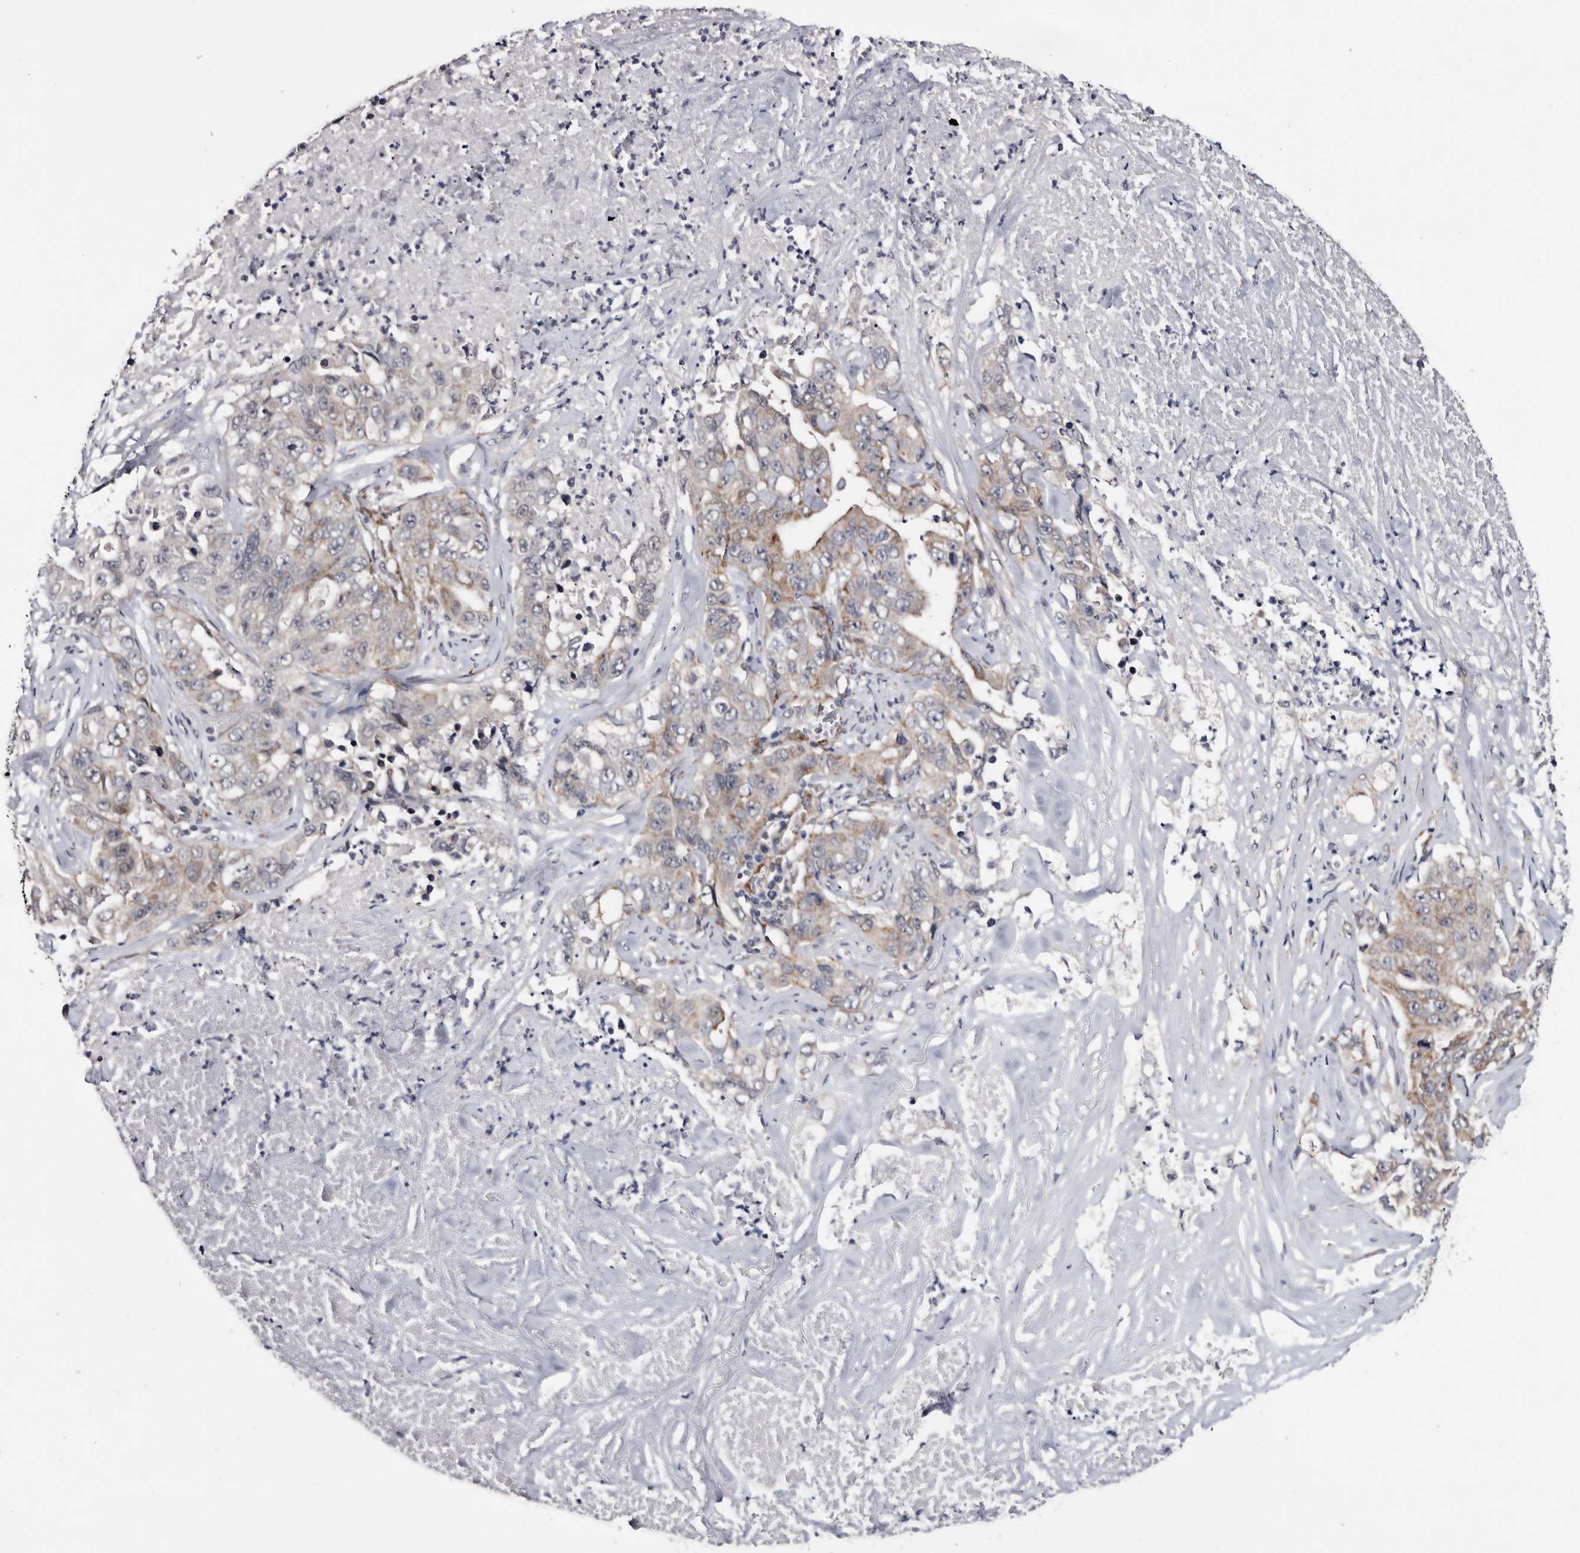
{"staining": {"intensity": "weak", "quantity": "<25%", "location": "cytoplasmic/membranous"}, "tissue": "lung cancer", "cell_type": "Tumor cells", "image_type": "cancer", "snomed": [{"axis": "morphology", "description": "Adenocarcinoma, NOS"}, {"axis": "topography", "description": "Lung"}], "caption": "Tumor cells are negative for brown protein staining in lung cancer (adenocarcinoma).", "gene": "ARMCX2", "patient": {"sex": "female", "age": 51}}